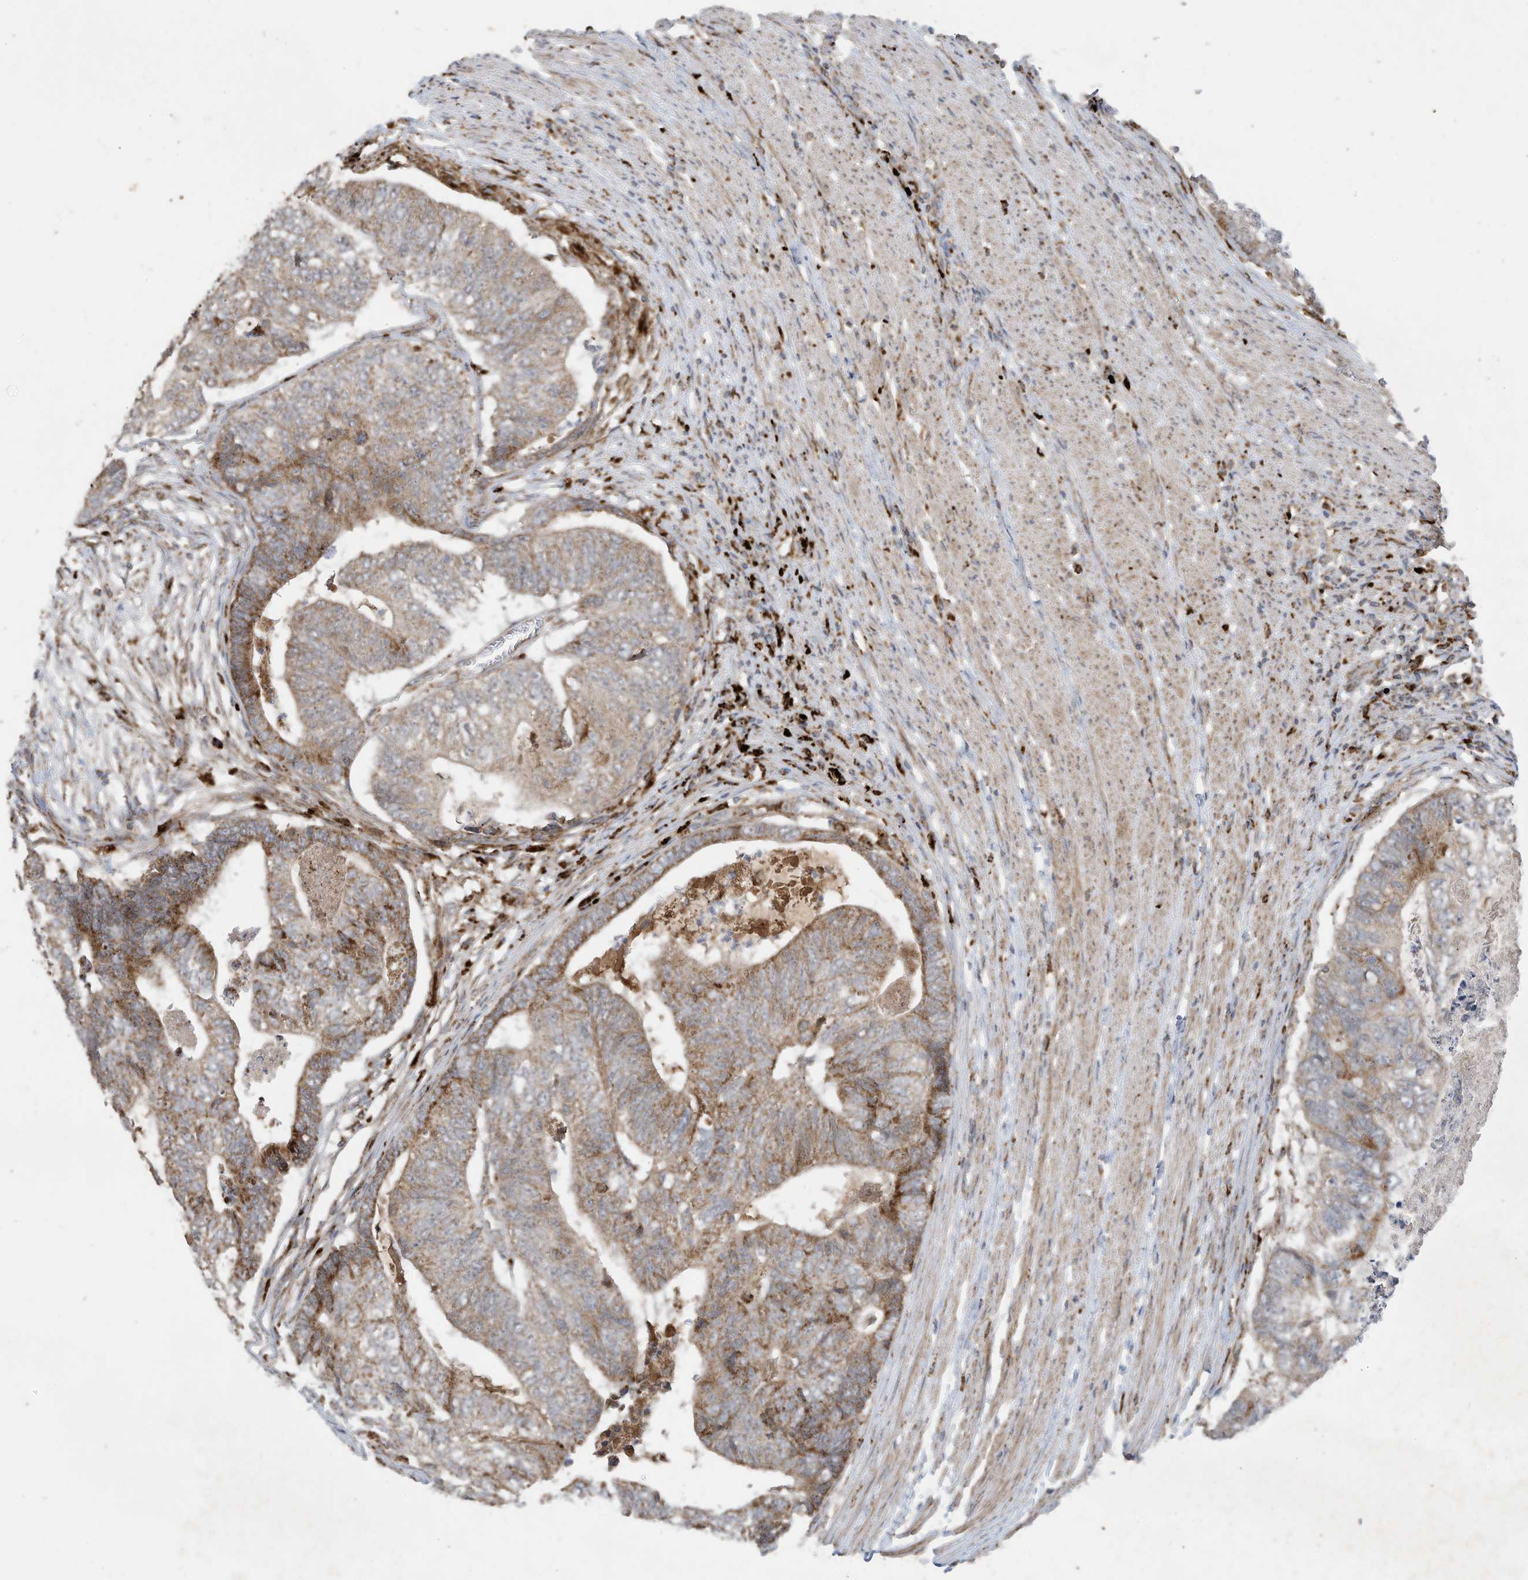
{"staining": {"intensity": "moderate", "quantity": ">75%", "location": "cytoplasmic/membranous"}, "tissue": "colorectal cancer", "cell_type": "Tumor cells", "image_type": "cancer", "snomed": [{"axis": "morphology", "description": "Adenocarcinoma, NOS"}, {"axis": "topography", "description": "Colon"}], "caption": "Approximately >75% of tumor cells in colorectal cancer exhibit moderate cytoplasmic/membranous protein expression as visualized by brown immunohistochemical staining.", "gene": "C2orf74", "patient": {"sex": "female", "age": 67}}